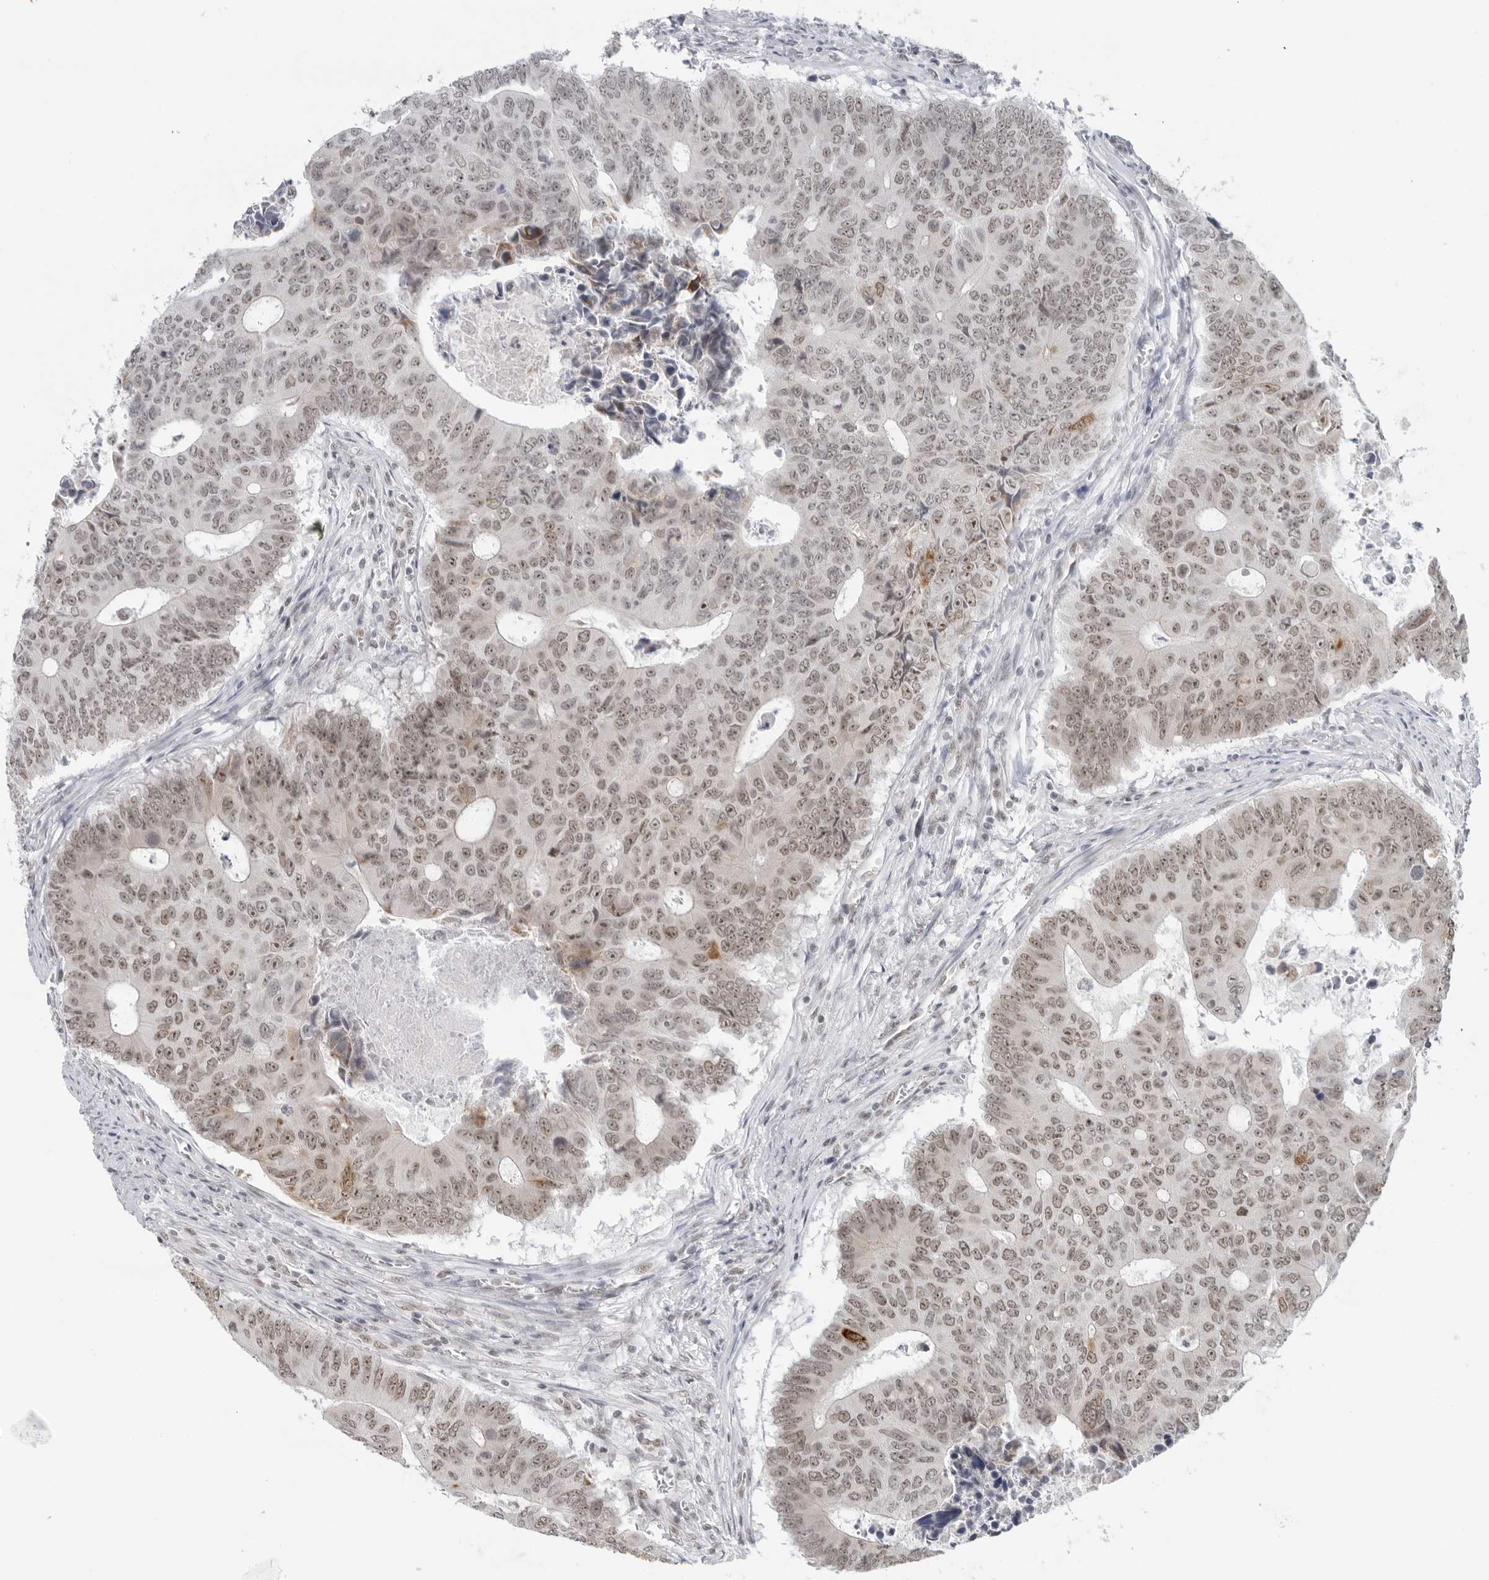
{"staining": {"intensity": "moderate", "quantity": ">75%", "location": "nuclear"}, "tissue": "colorectal cancer", "cell_type": "Tumor cells", "image_type": "cancer", "snomed": [{"axis": "morphology", "description": "Adenocarcinoma, NOS"}, {"axis": "topography", "description": "Colon"}], "caption": "The immunohistochemical stain shows moderate nuclear positivity in tumor cells of colorectal cancer (adenocarcinoma) tissue.", "gene": "FOXK2", "patient": {"sex": "male", "age": 87}}